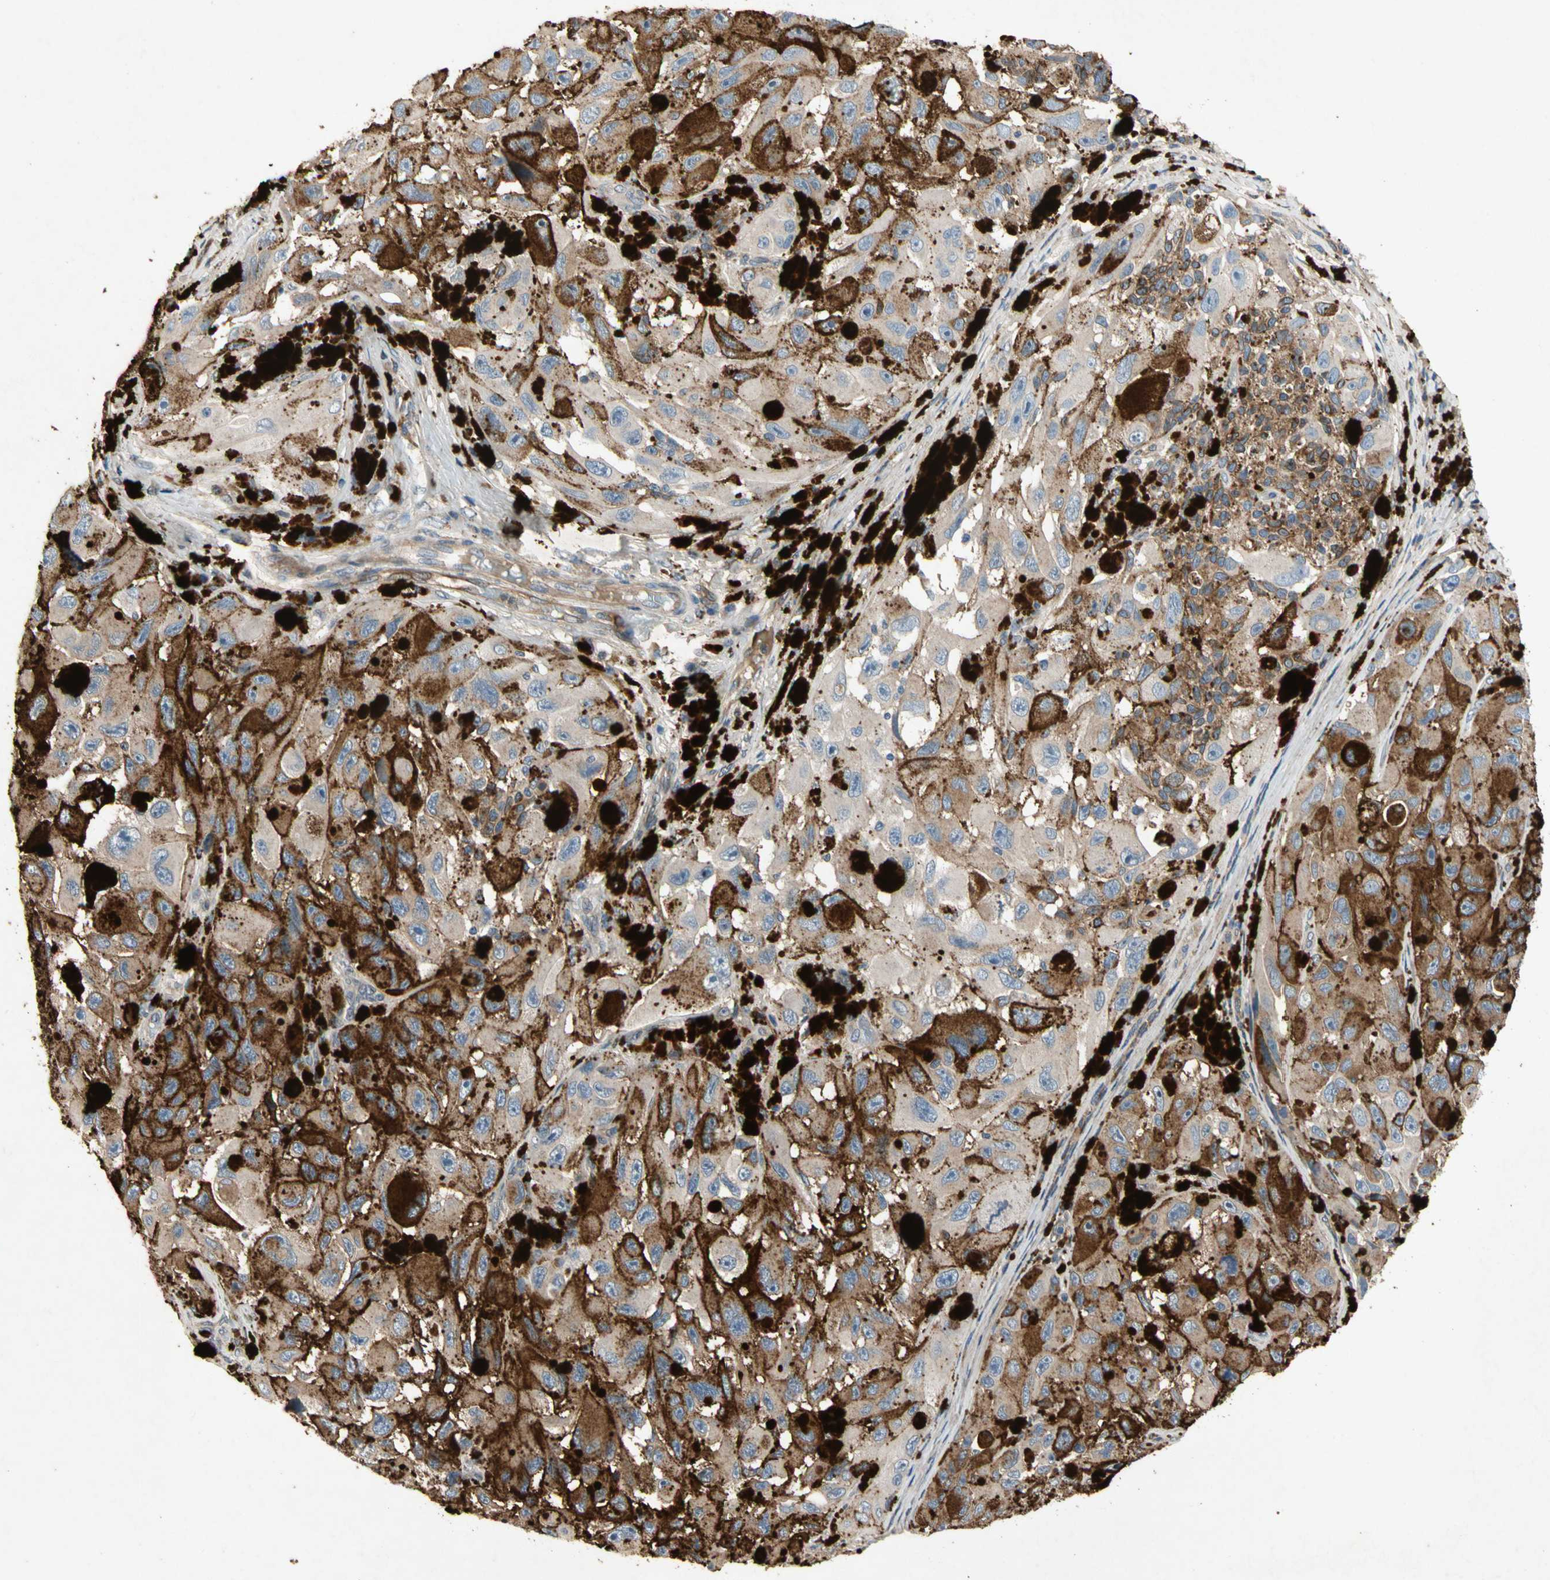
{"staining": {"intensity": "strong", "quantity": "<25%", "location": "cytoplasmic/membranous"}, "tissue": "melanoma", "cell_type": "Tumor cells", "image_type": "cancer", "snomed": [{"axis": "morphology", "description": "Malignant melanoma, NOS"}, {"axis": "topography", "description": "Skin"}], "caption": "There is medium levels of strong cytoplasmic/membranous expression in tumor cells of malignant melanoma, as demonstrated by immunohistochemical staining (brown color).", "gene": "CRTAC1", "patient": {"sex": "female", "age": 73}}